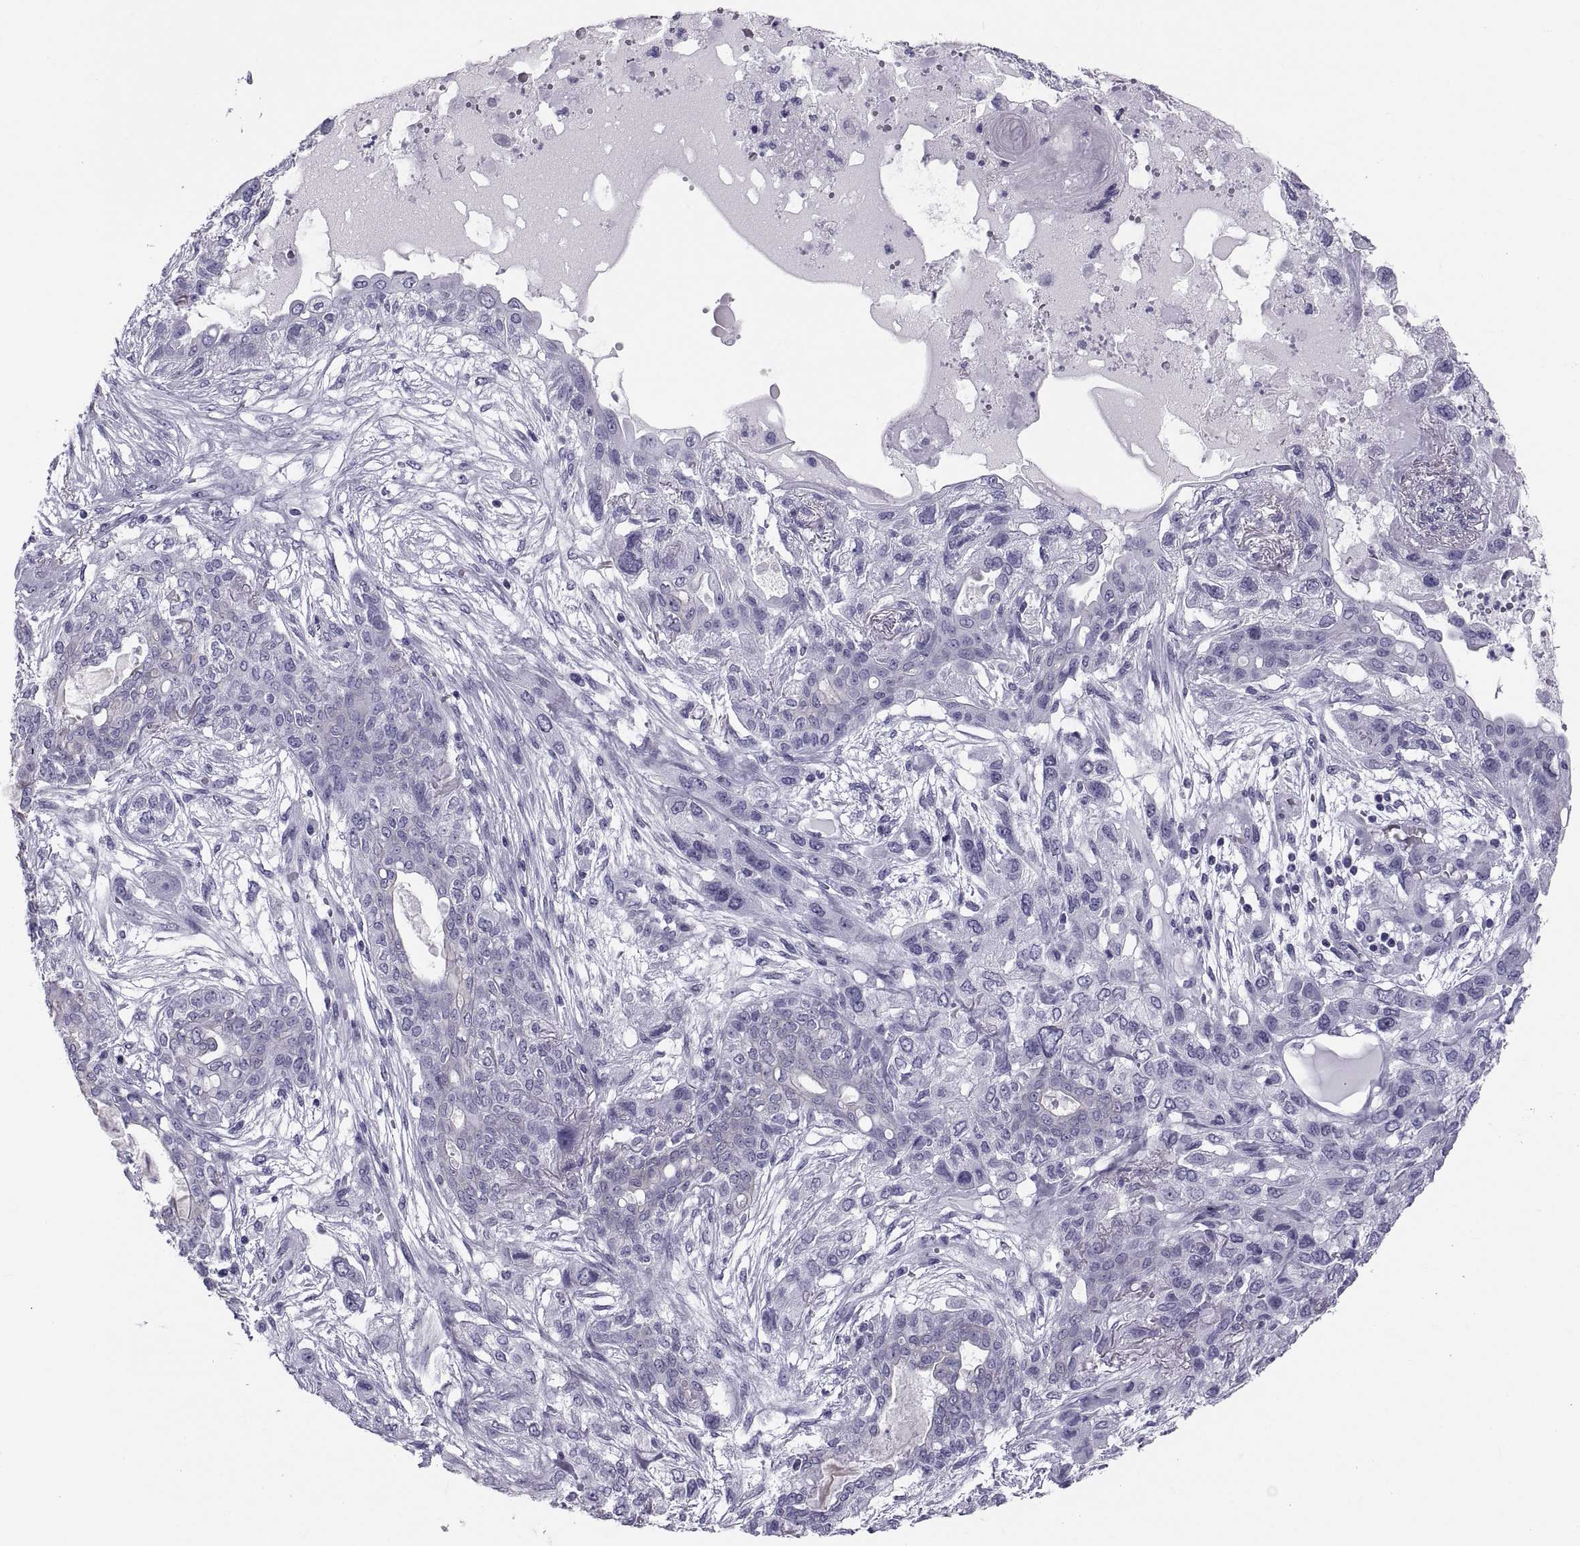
{"staining": {"intensity": "negative", "quantity": "none", "location": "none"}, "tissue": "lung cancer", "cell_type": "Tumor cells", "image_type": "cancer", "snomed": [{"axis": "morphology", "description": "Squamous cell carcinoma, NOS"}, {"axis": "topography", "description": "Lung"}], "caption": "This histopathology image is of lung cancer stained with IHC to label a protein in brown with the nuclei are counter-stained blue. There is no staining in tumor cells. (Immunohistochemistry, brightfield microscopy, high magnification).", "gene": "CRISP1", "patient": {"sex": "female", "age": 70}}